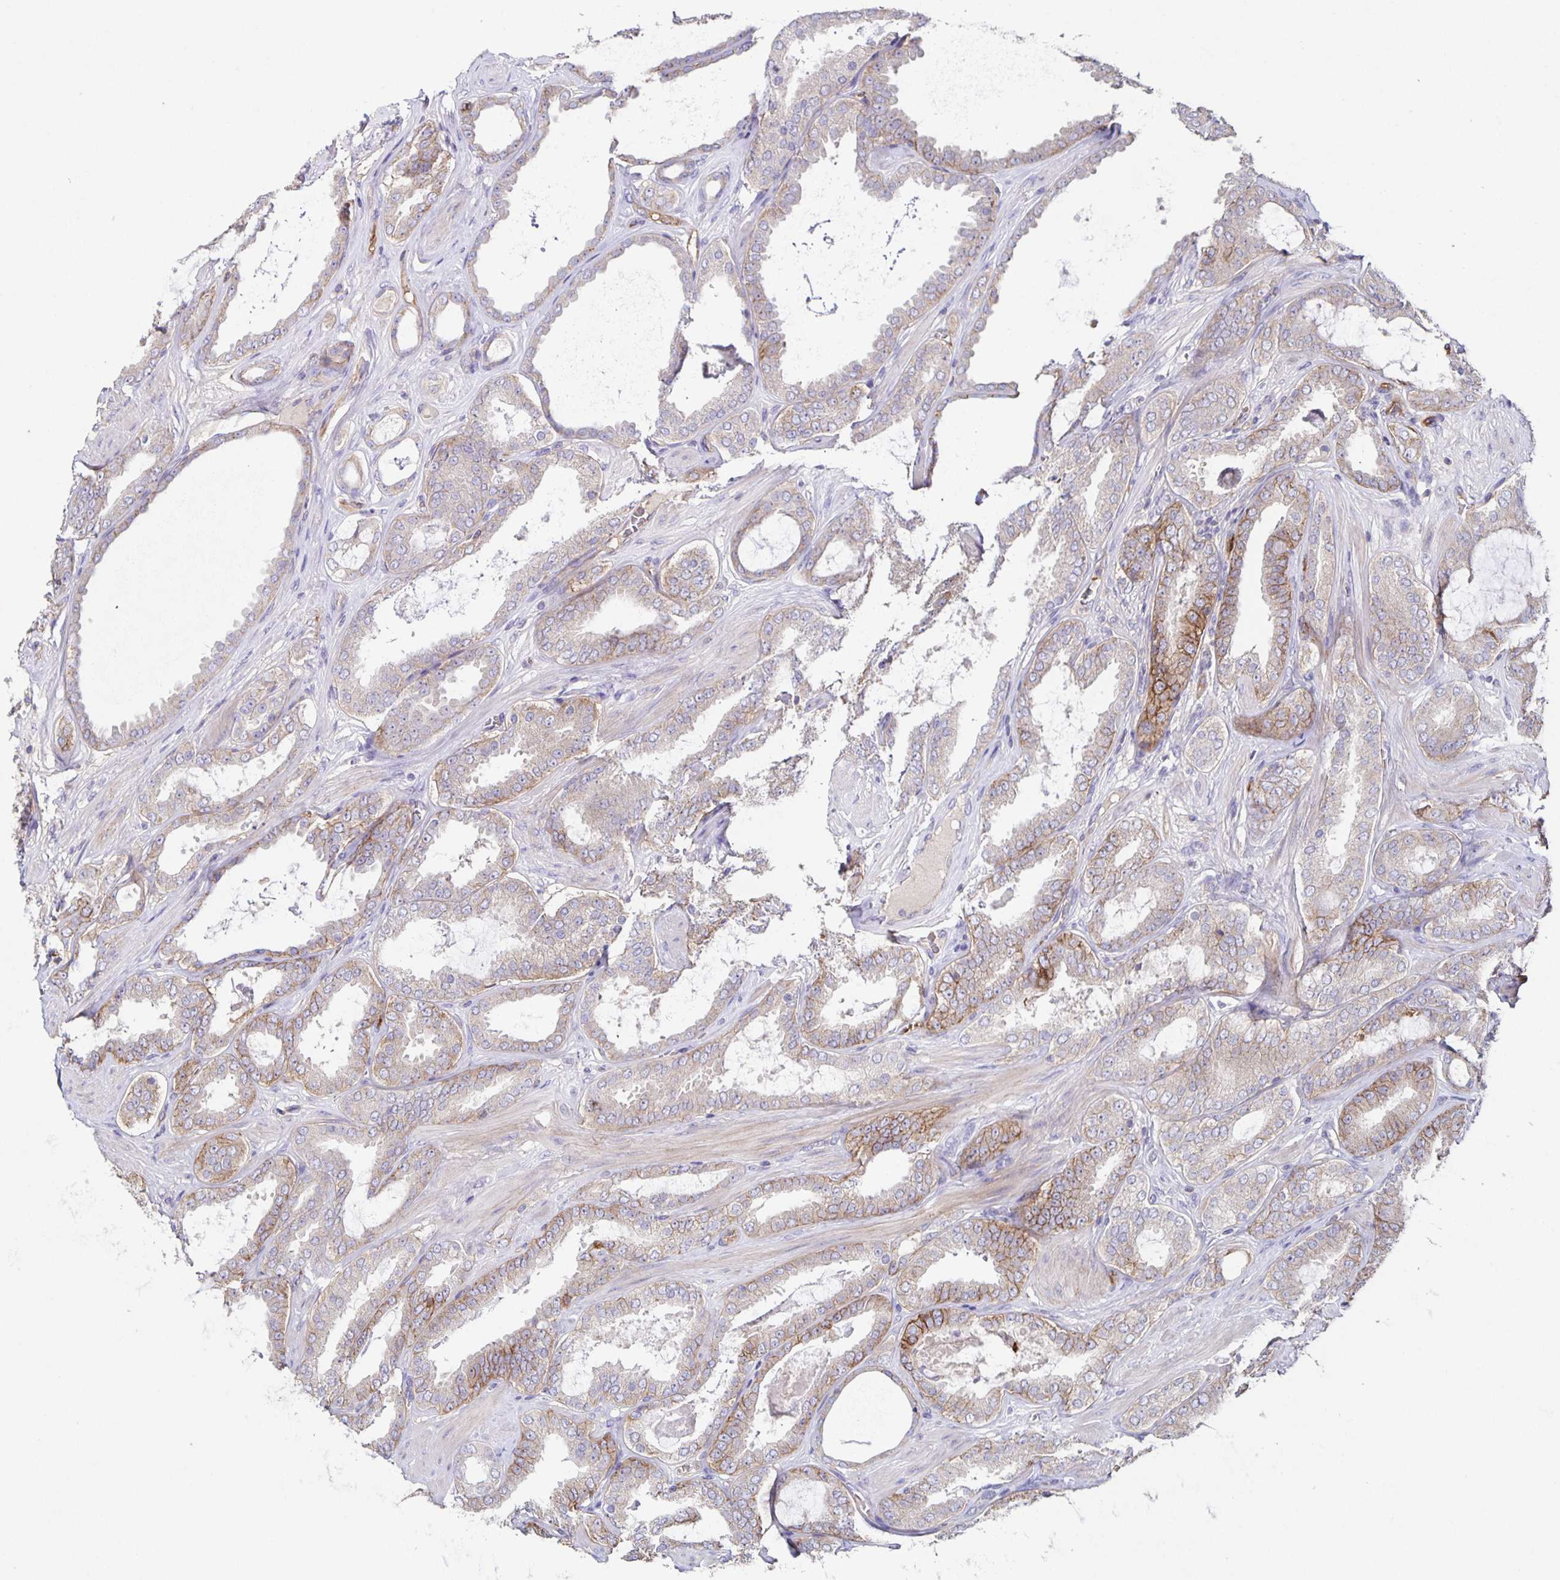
{"staining": {"intensity": "moderate", "quantity": "<25%", "location": "cytoplasmic/membranous"}, "tissue": "prostate cancer", "cell_type": "Tumor cells", "image_type": "cancer", "snomed": [{"axis": "morphology", "description": "Adenocarcinoma, High grade"}, {"axis": "topography", "description": "Prostate"}], "caption": "Human adenocarcinoma (high-grade) (prostate) stained for a protein (brown) demonstrates moderate cytoplasmic/membranous positive positivity in approximately <25% of tumor cells.", "gene": "ITGA2", "patient": {"sex": "male", "age": 63}}